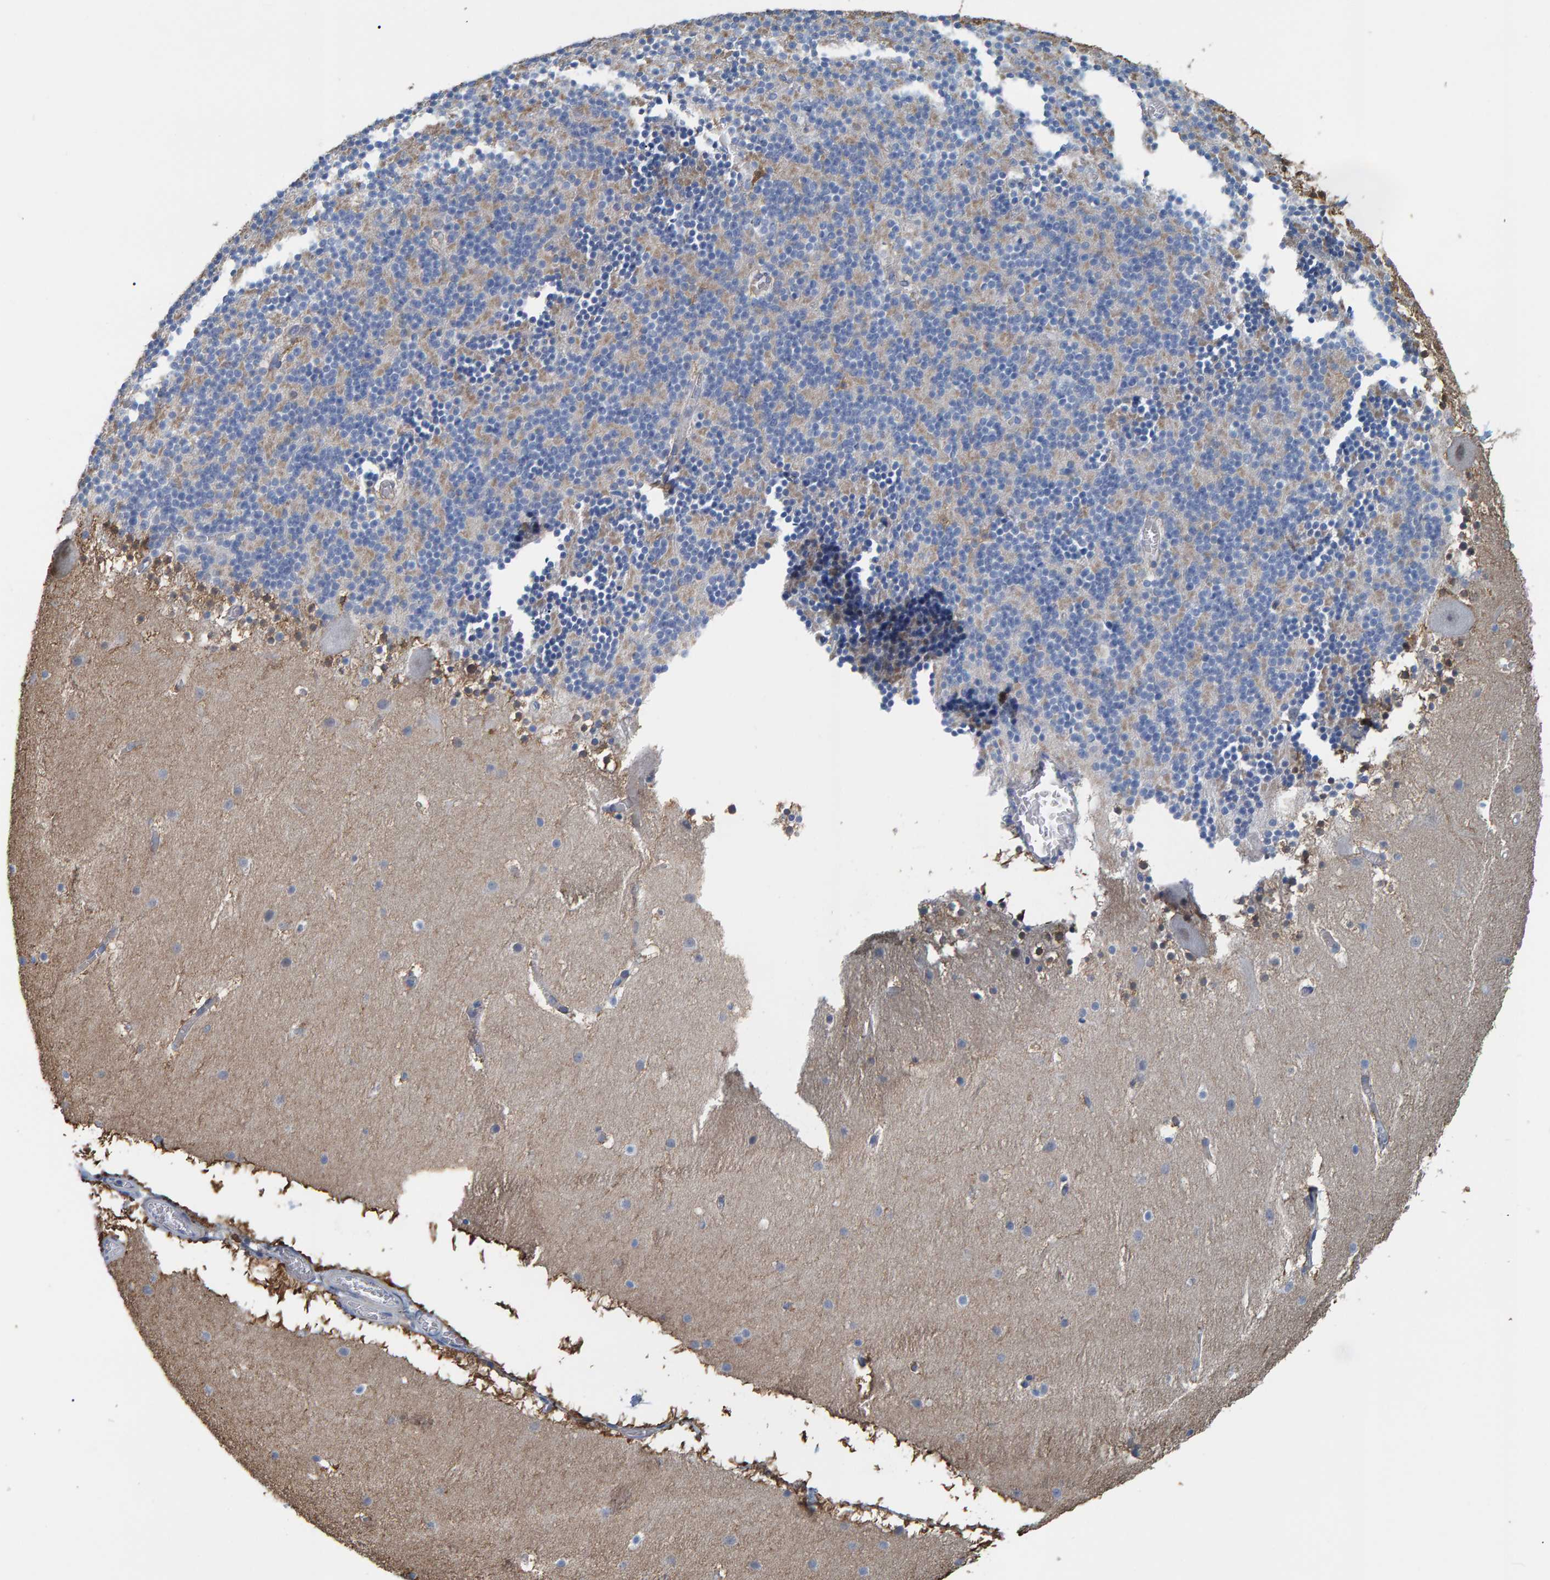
{"staining": {"intensity": "negative", "quantity": "none", "location": "none"}, "tissue": "cerebellum", "cell_type": "Cells in granular layer", "image_type": "normal", "snomed": [{"axis": "morphology", "description": "Normal tissue, NOS"}, {"axis": "topography", "description": "Cerebellum"}], "caption": "DAB immunohistochemical staining of unremarkable cerebellum shows no significant positivity in cells in granular layer.", "gene": "IDO1", "patient": {"sex": "male", "age": 45}}